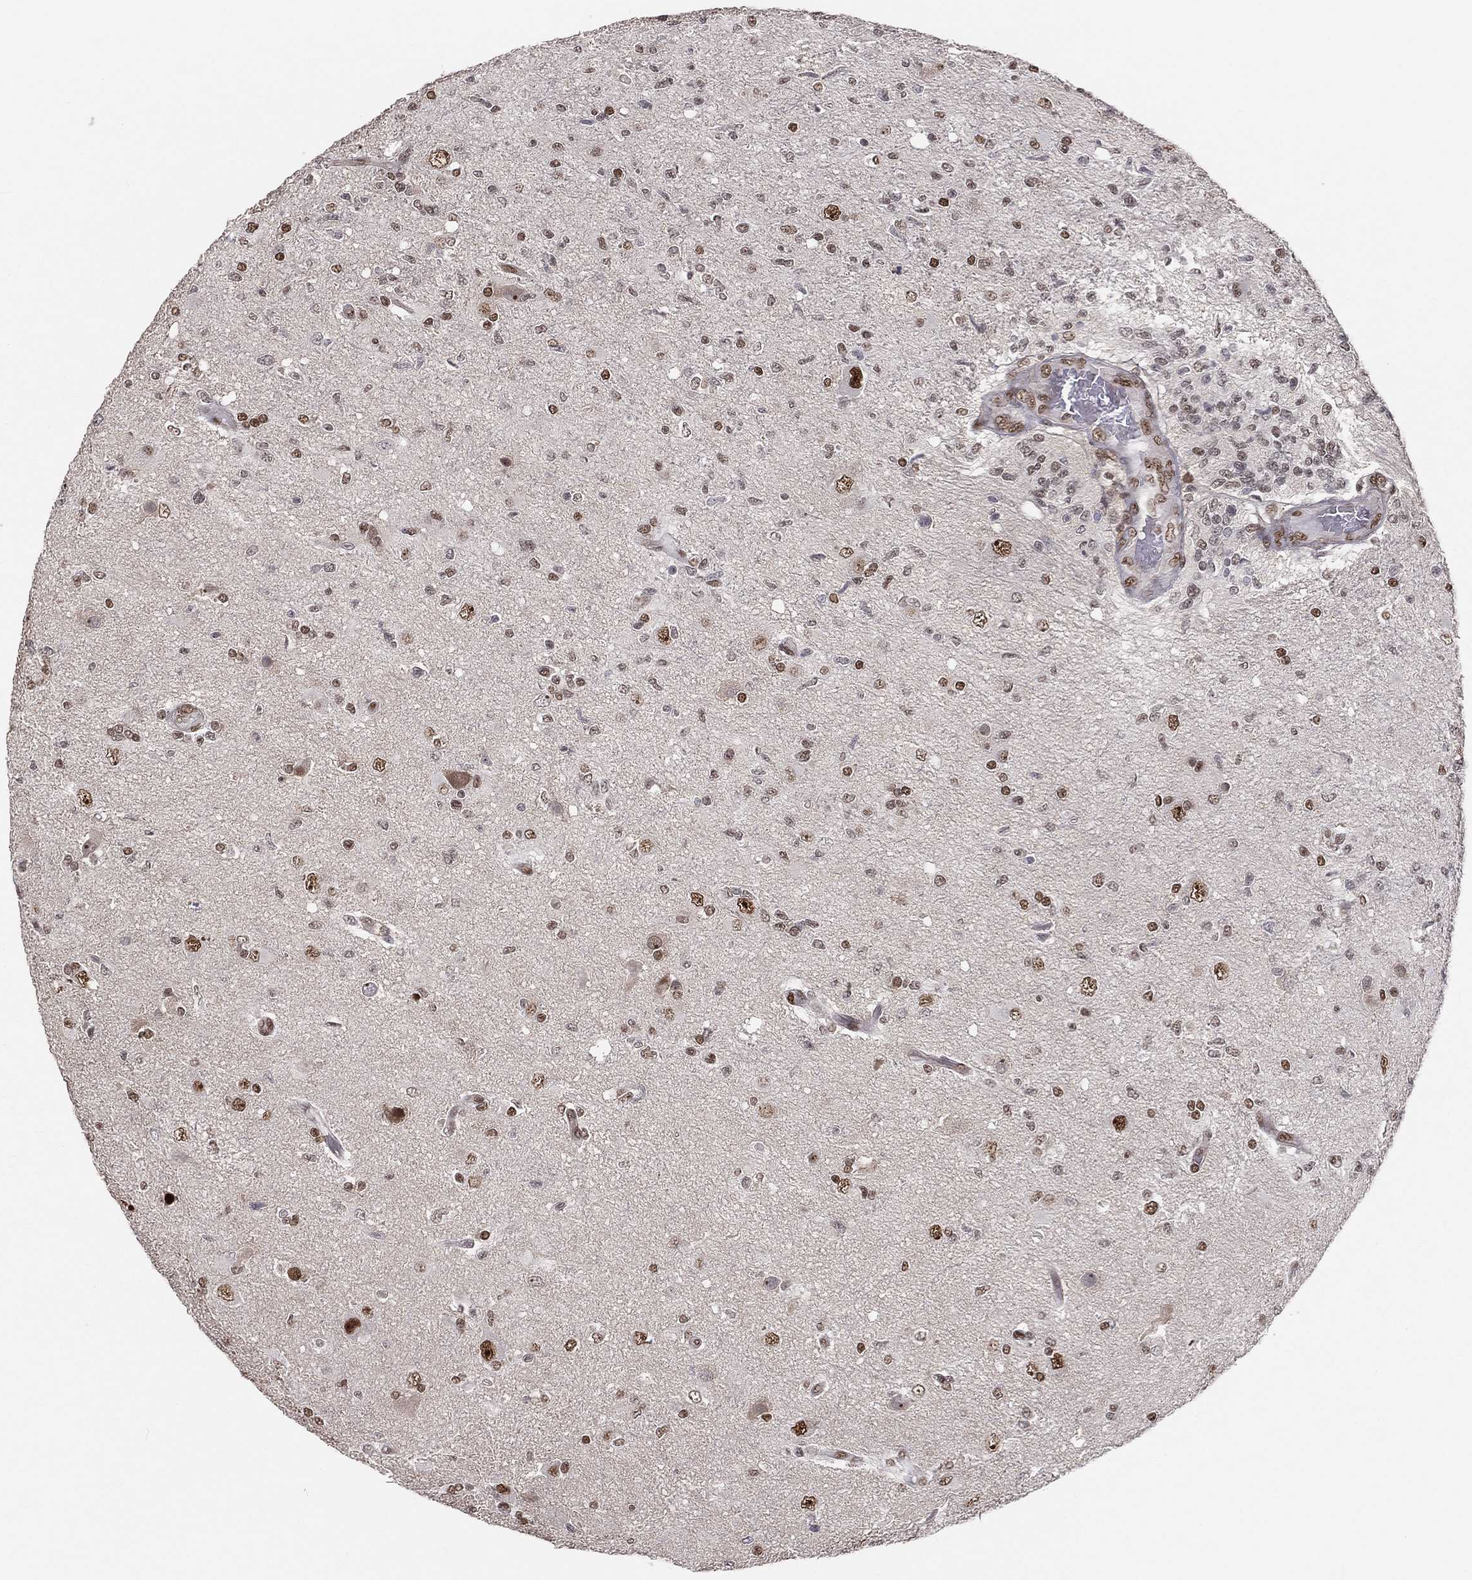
{"staining": {"intensity": "moderate", "quantity": "25%-75%", "location": "nuclear"}, "tissue": "glioma", "cell_type": "Tumor cells", "image_type": "cancer", "snomed": [{"axis": "morphology", "description": "Glioma, malignant, High grade"}, {"axis": "topography", "description": "Cerebral cortex"}], "caption": "This is a photomicrograph of IHC staining of glioma, which shows moderate staining in the nuclear of tumor cells.", "gene": "GPALPP1", "patient": {"sex": "male", "age": 70}}